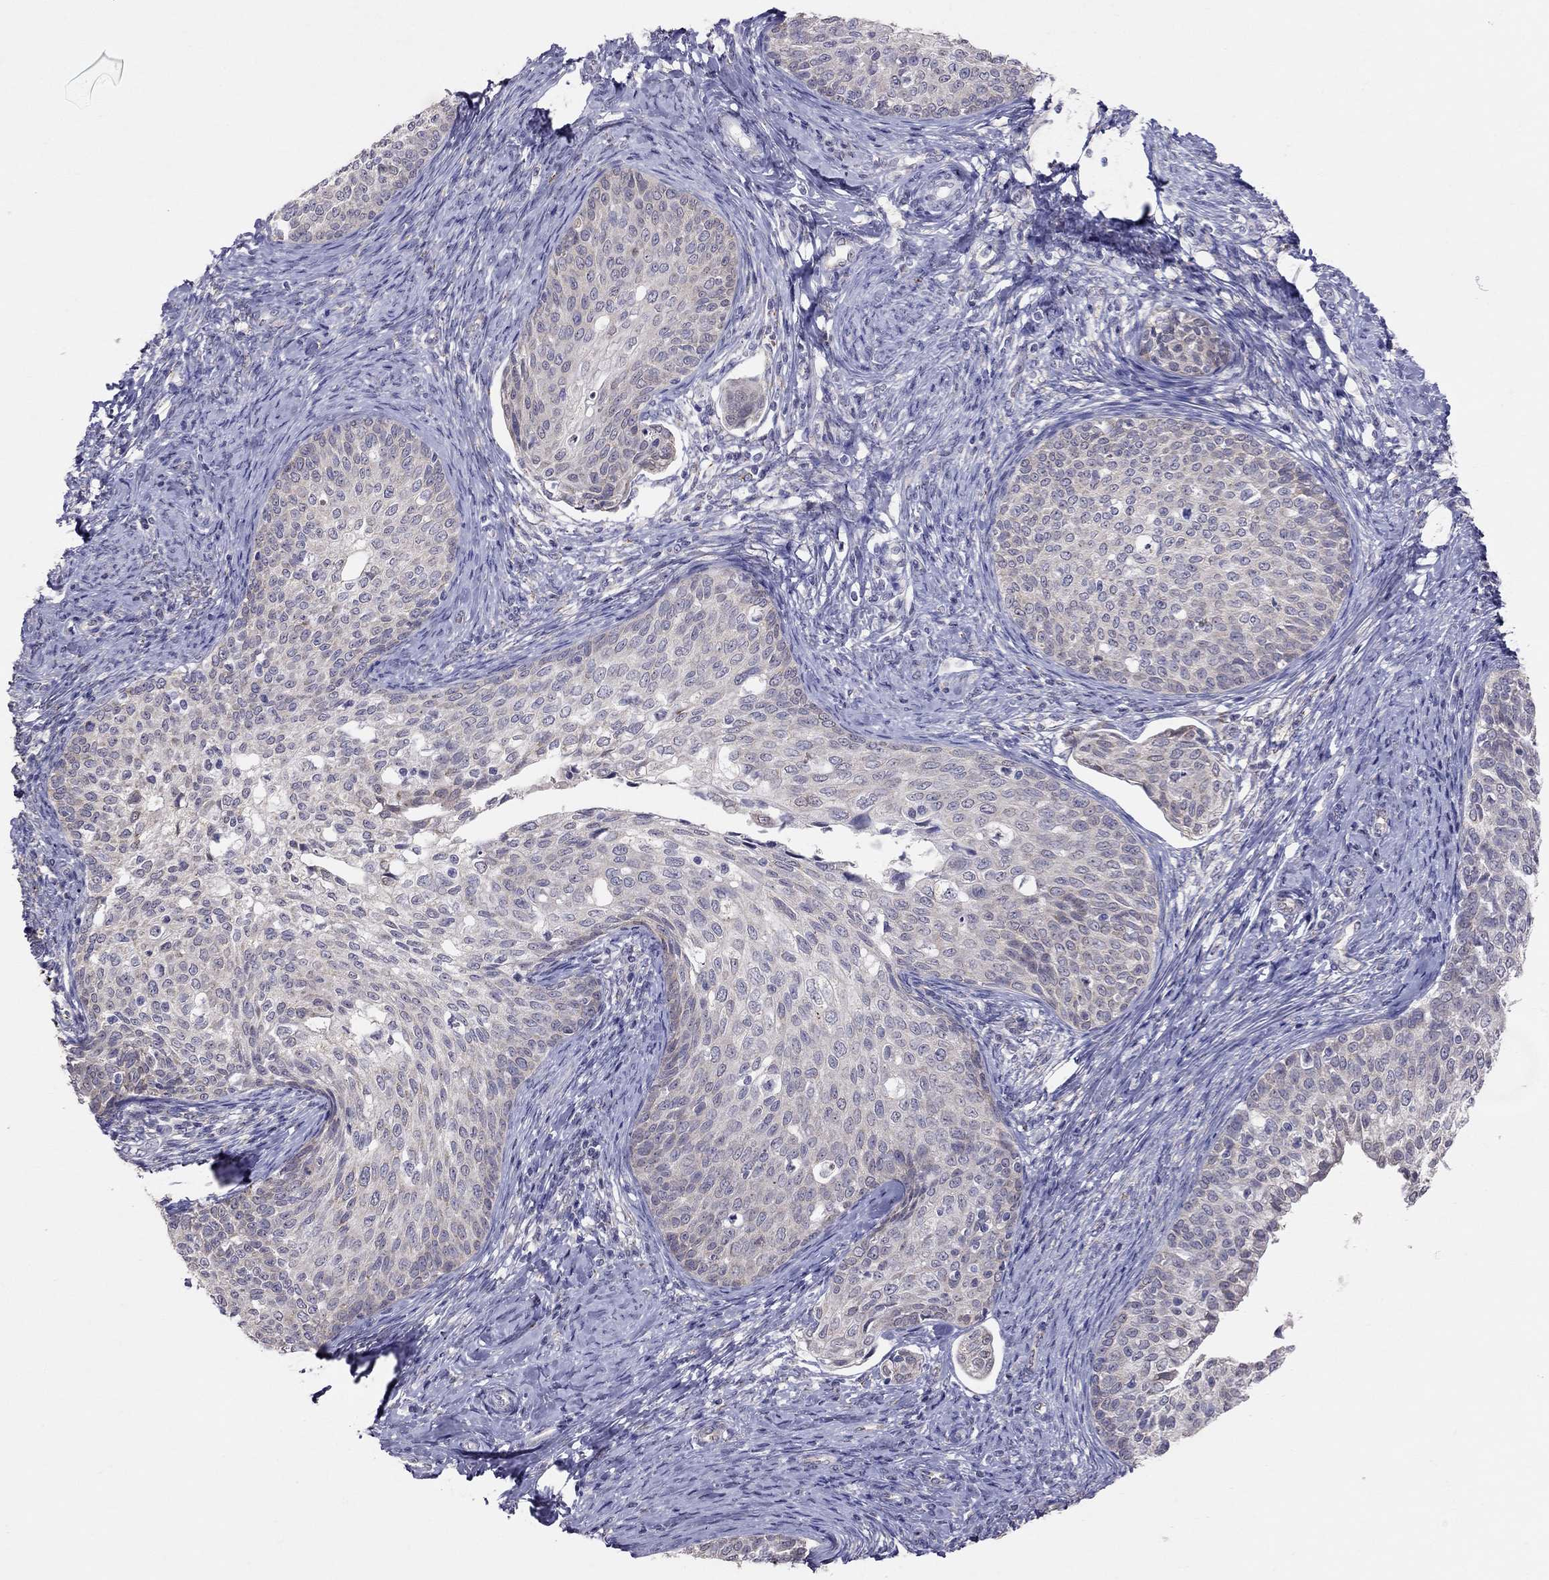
{"staining": {"intensity": "negative", "quantity": "none", "location": "none"}, "tissue": "cervical cancer", "cell_type": "Tumor cells", "image_type": "cancer", "snomed": [{"axis": "morphology", "description": "Squamous cell carcinoma, NOS"}, {"axis": "topography", "description": "Cervix"}], "caption": "Tumor cells are negative for brown protein staining in squamous cell carcinoma (cervical).", "gene": "MYO3B", "patient": {"sex": "female", "age": 51}}